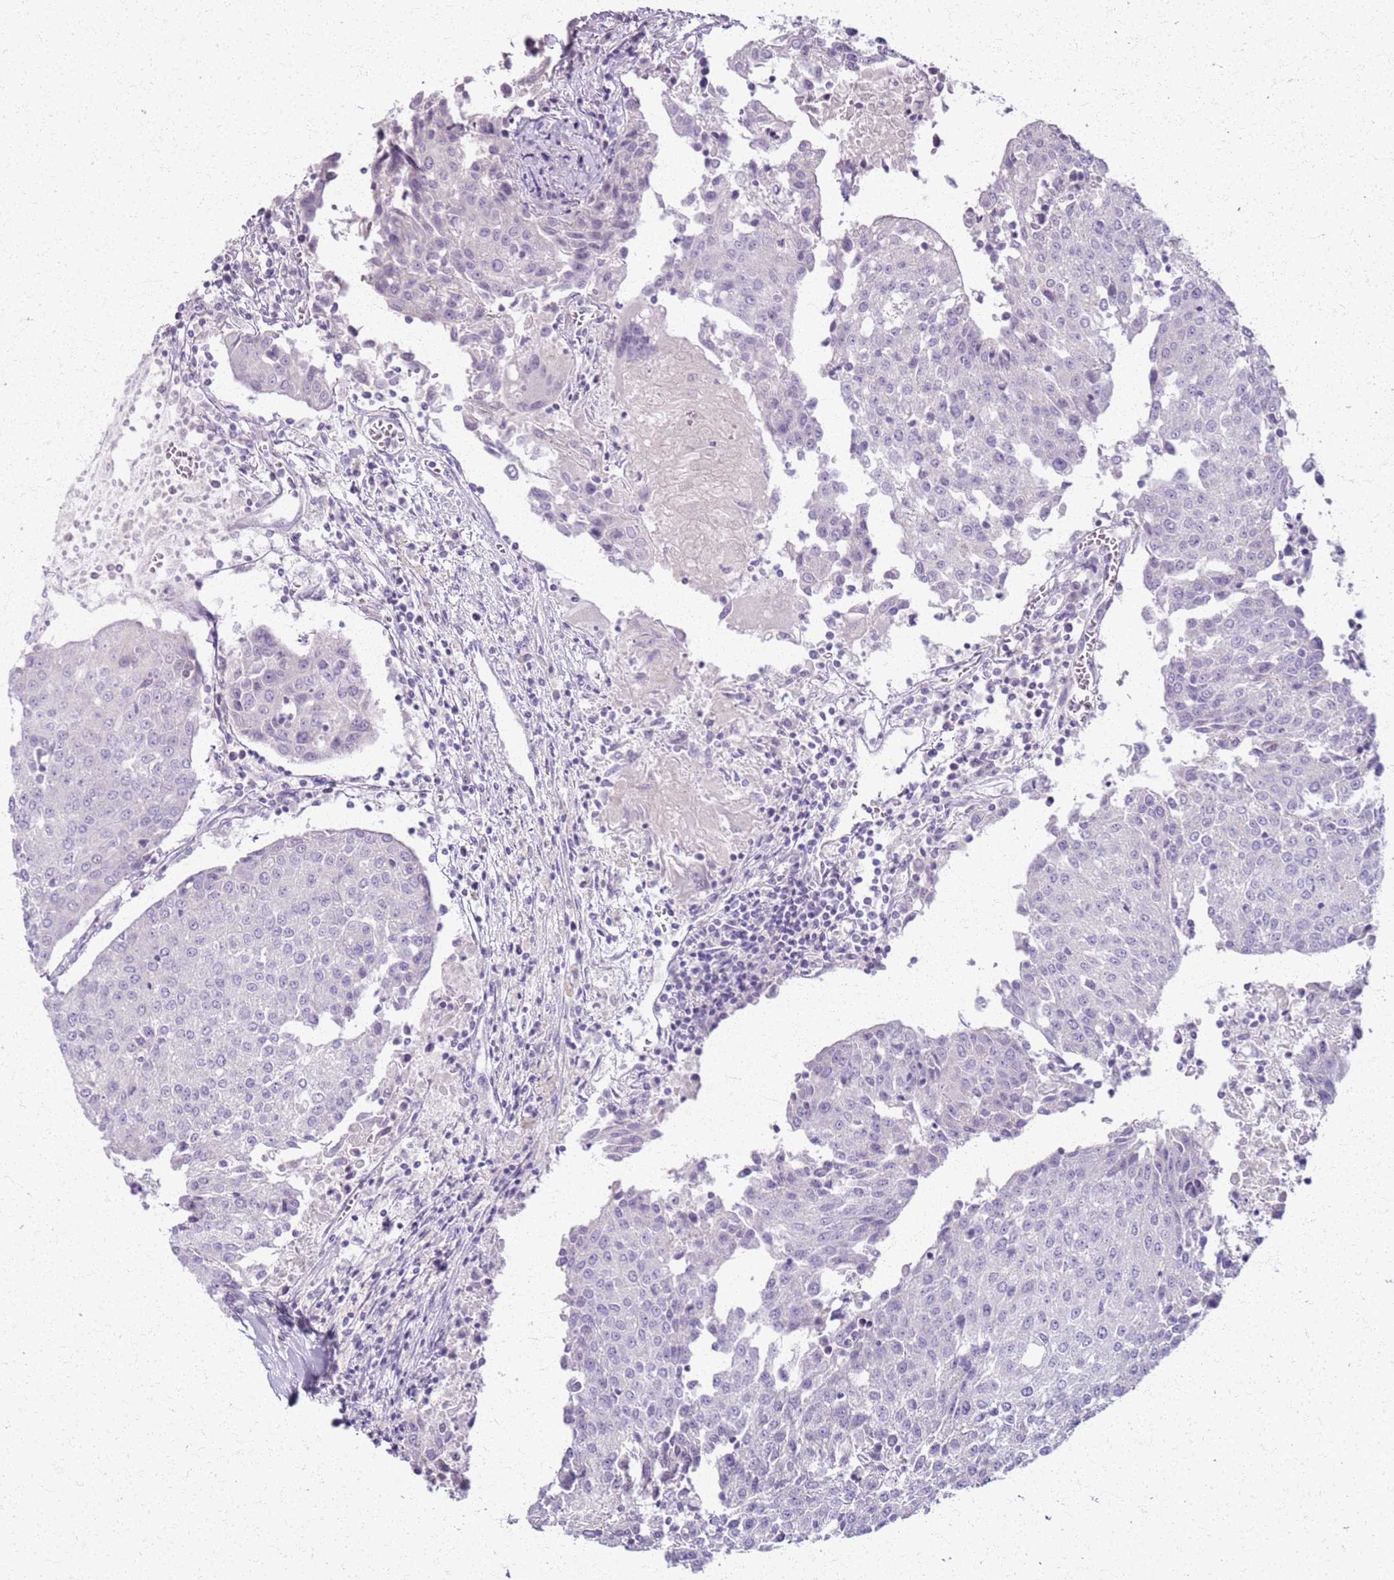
{"staining": {"intensity": "negative", "quantity": "none", "location": "none"}, "tissue": "urothelial cancer", "cell_type": "Tumor cells", "image_type": "cancer", "snomed": [{"axis": "morphology", "description": "Urothelial carcinoma, High grade"}, {"axis": "topography", "description": "Urinary bladder"}], "caption": "This is an immunohistochemistry (IHC) image of human urothelial cancer. There is no expression in tumor cells.", "gene": "CSRP3", "patient": {"sex": "female", "age": 85}}